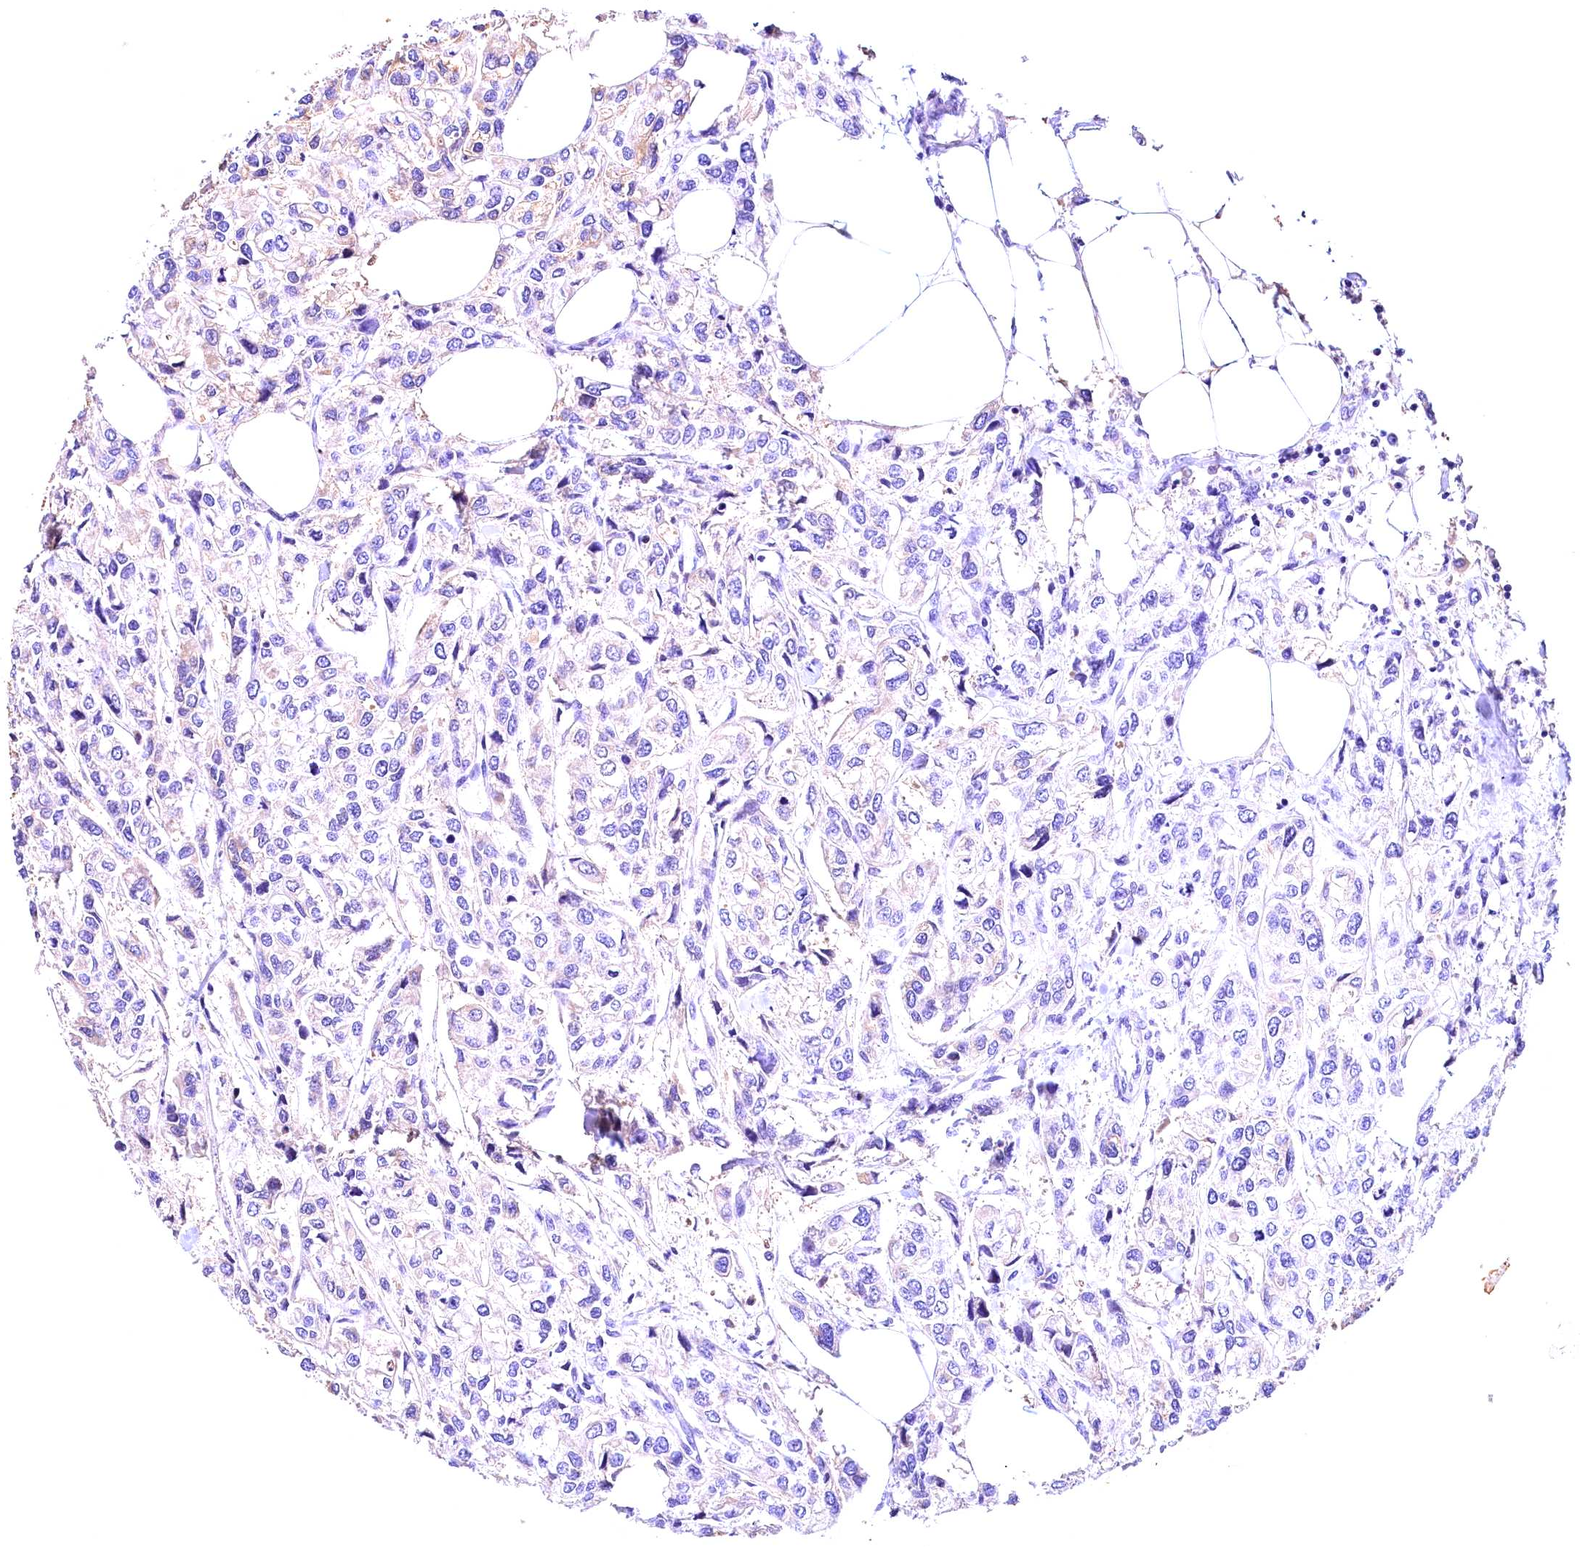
{"staining": {"intensity": "weak", "quantity": "<25%", "location": "cytoplasmic/membranous"}, "tissue": "urothelial cancer", "cell_type": "Tumor cells", "image_type": "cancer", "snomed": [{"axis": "morphology", "description": "Urothelial carcinoma, High grade"}, {"axis": "topography", "description": "Urinary bladder"}], "caption": "A high-resolution micrograph shows immunohistochemistry staining of urothelial cancer, which exhibits no significant expression in tumor cells.", "gene": "ARMC6", "patient": {"sex": "male", "age": 67}}